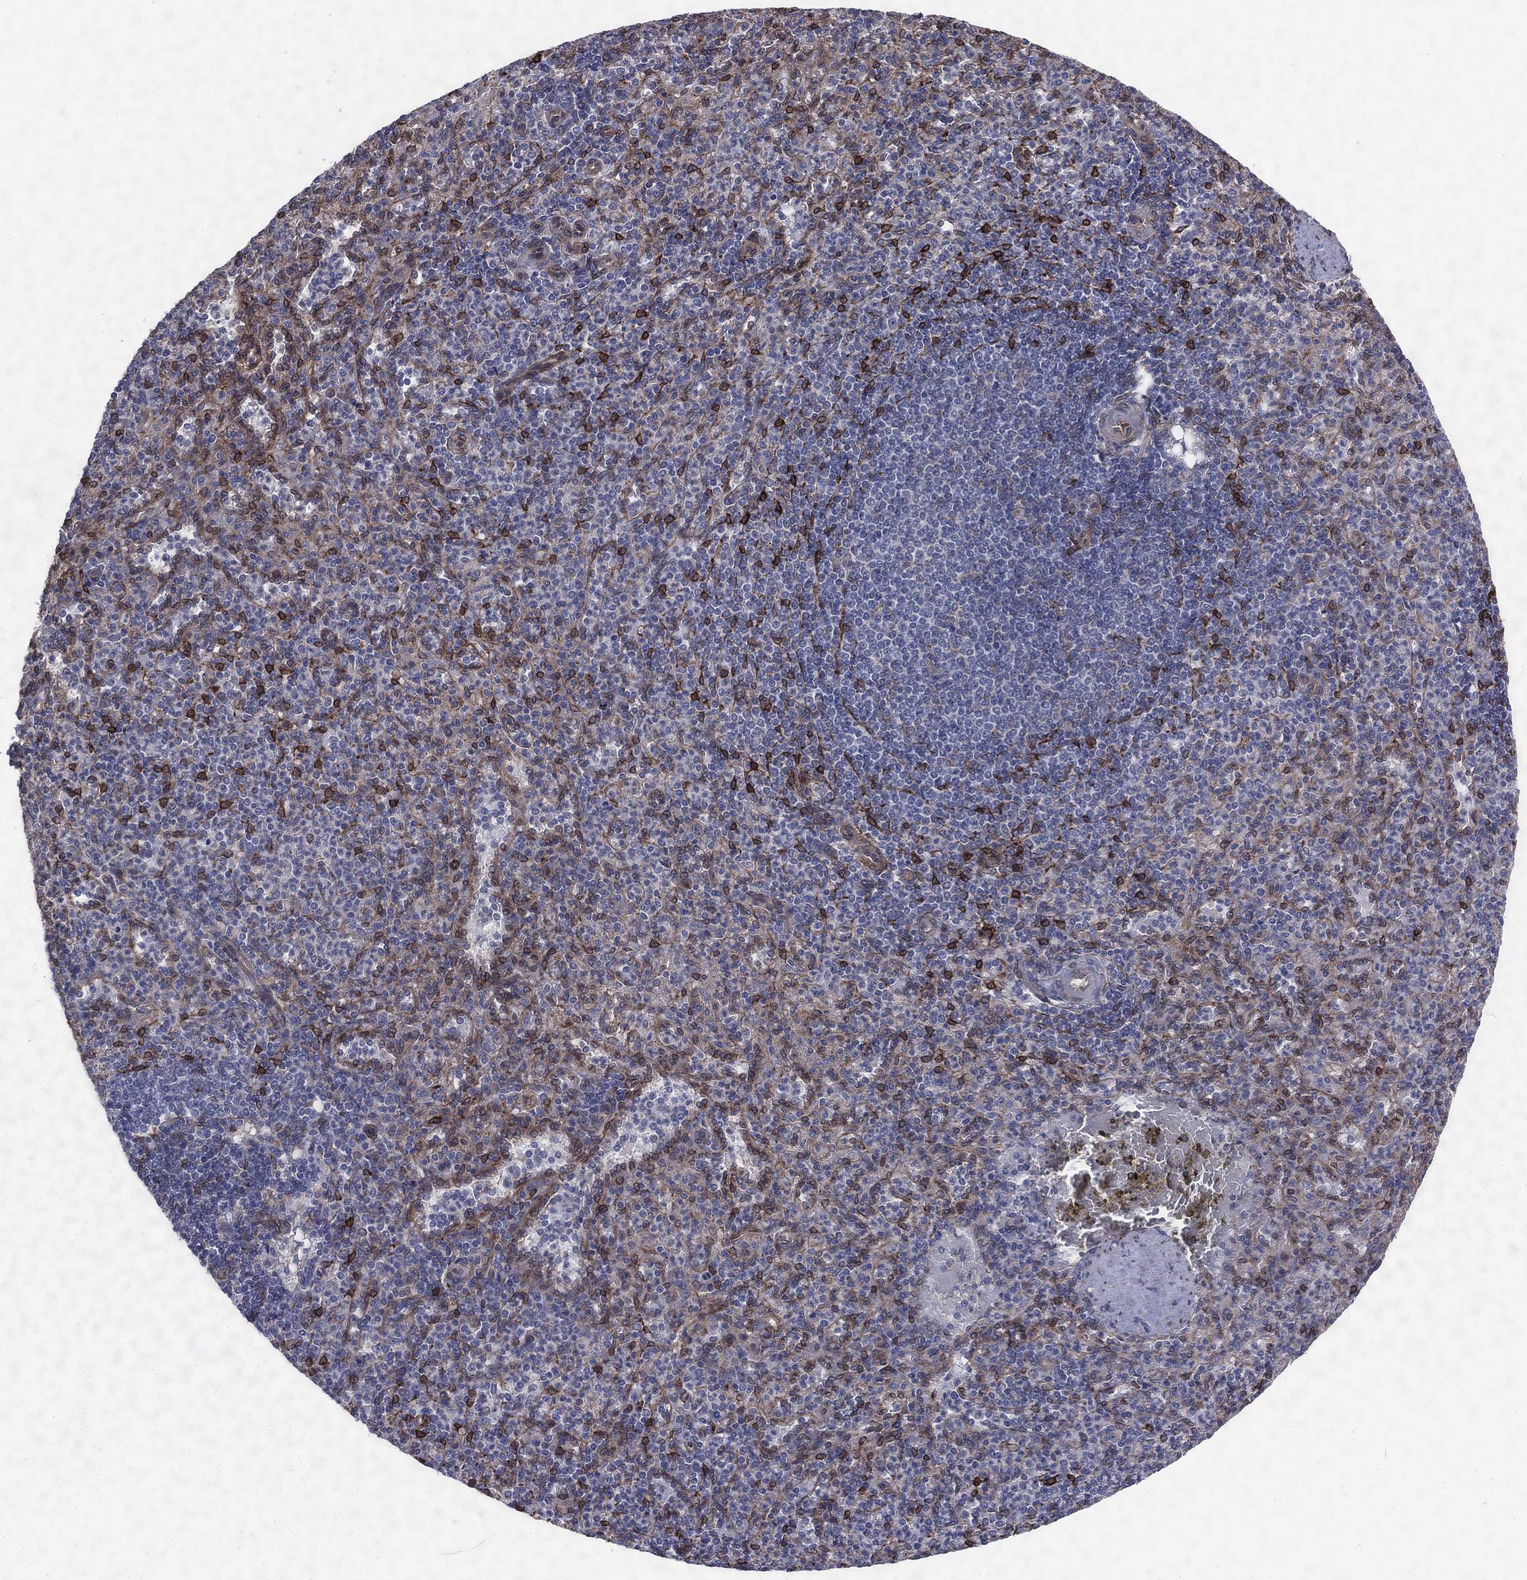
{"staining": {"intensity": "strong", "quantity": "<25%", "location": "cytoplasmic/membranous"}, "tissue": "spleen", "cell_type": "Cells in red pulp", "image_type": "normal", "snomed": [{"axis": "morphology", "description": "Normal tissue, NOS"}, {"axis": "topography", "description": "Spleen"}], "caption": "Immunohistochemistry (IHC) staining of unremarkable spleen, which exhibits medium levels of strong cytoplasmic/membranous expression in approximately <25% of cells in red pulp indicating strong cytoplasmic/membranous protein staining. The staining was performed using DAB (brown) for protein detection and nuclei were counterstained in hematoxylin (blue).", "gene": "PGRMC1", "patient": {"sex": "female", "age": 74}}